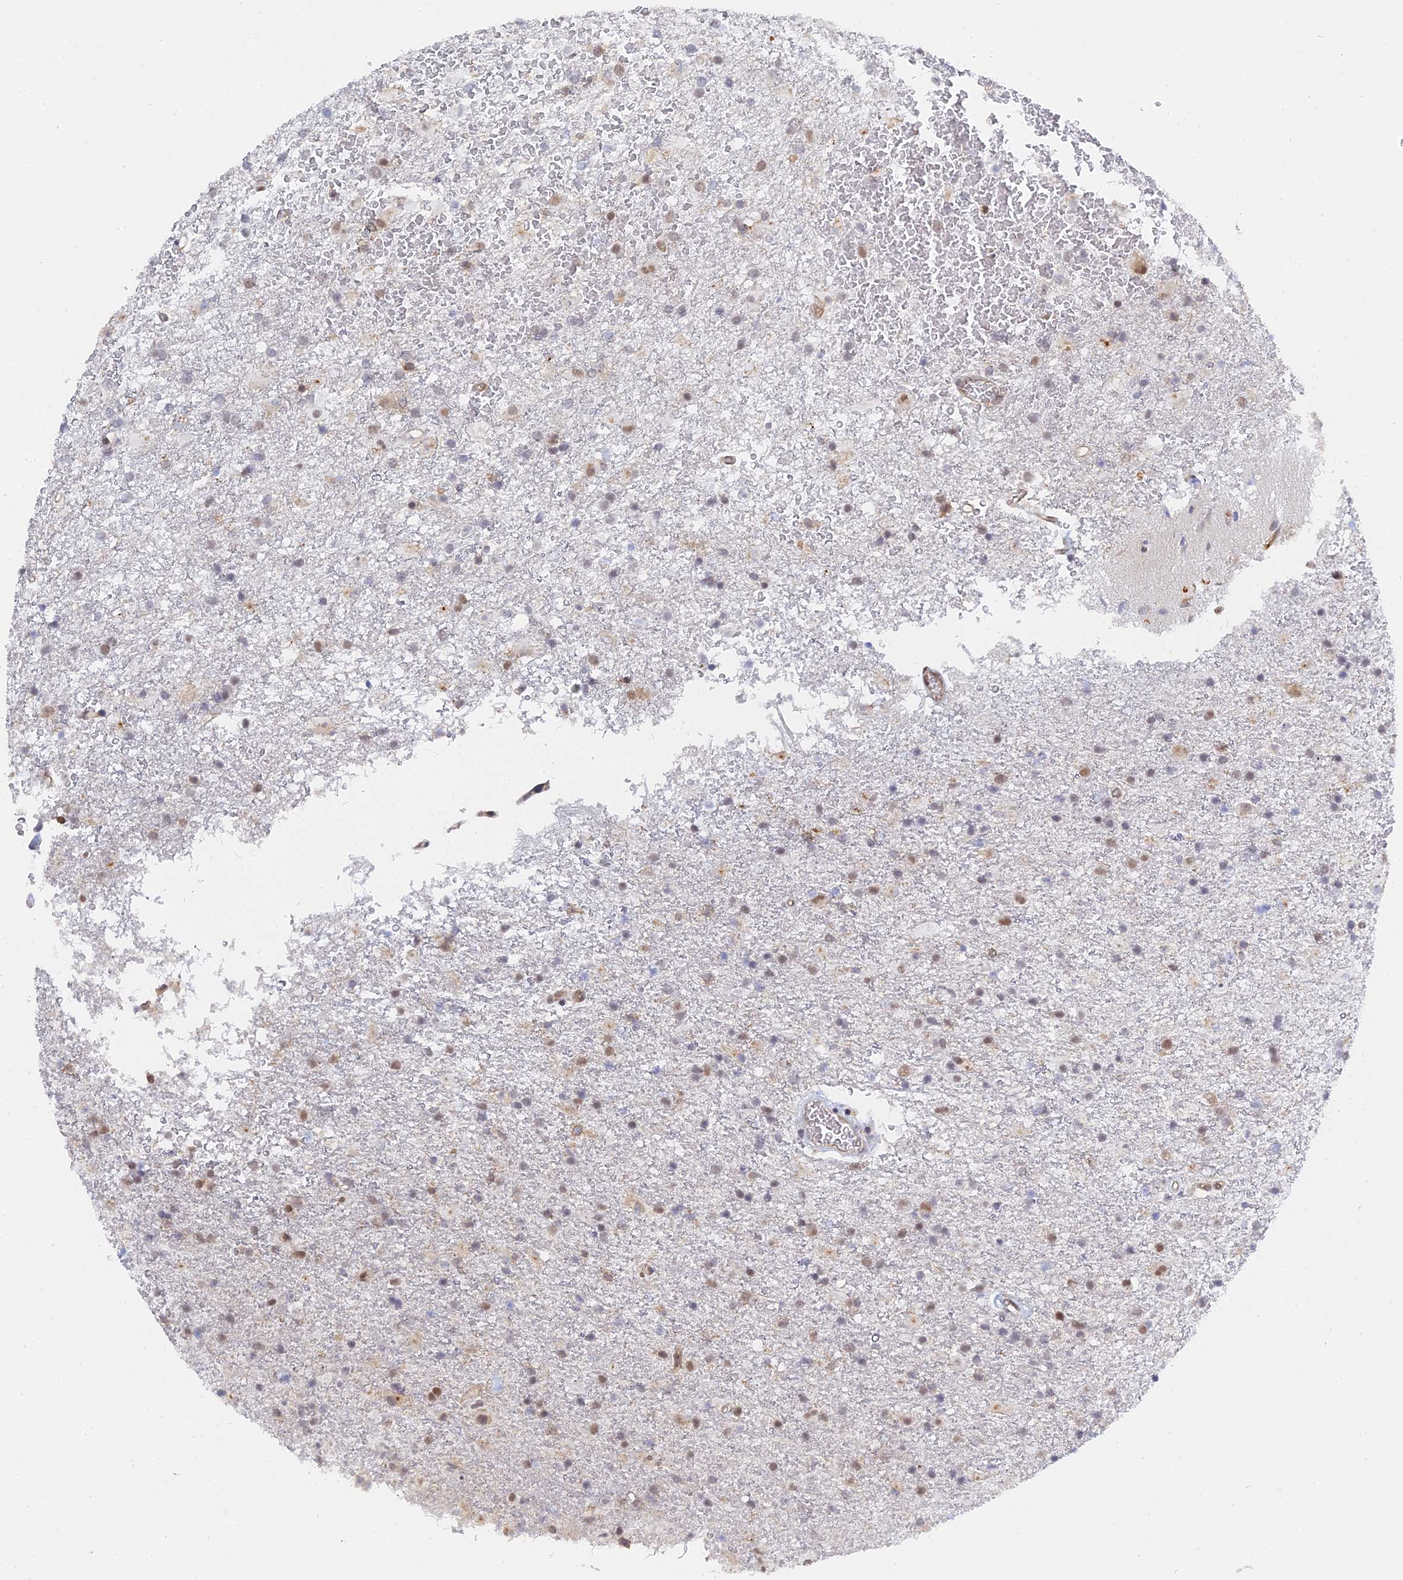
{"staining": {"intensity": "moderate", "quantity": "<25%", "location": "nuclear"}, "tissue": "glioma", "cell_type": "Tumor cells", "image_type": "cancer", "snomed": [{"axis": "morphology", "description": "Glioma, malignant, Low grade"}, {"axis": "topography", "description": "Brain"}], "caption": "Brown immunohistochemical staining in human glioma reveals moderate nuclear staining in about <25% of tumor cells.", "gene": "CCDC85A", "patient": {"sex": "male", "age": 65}}